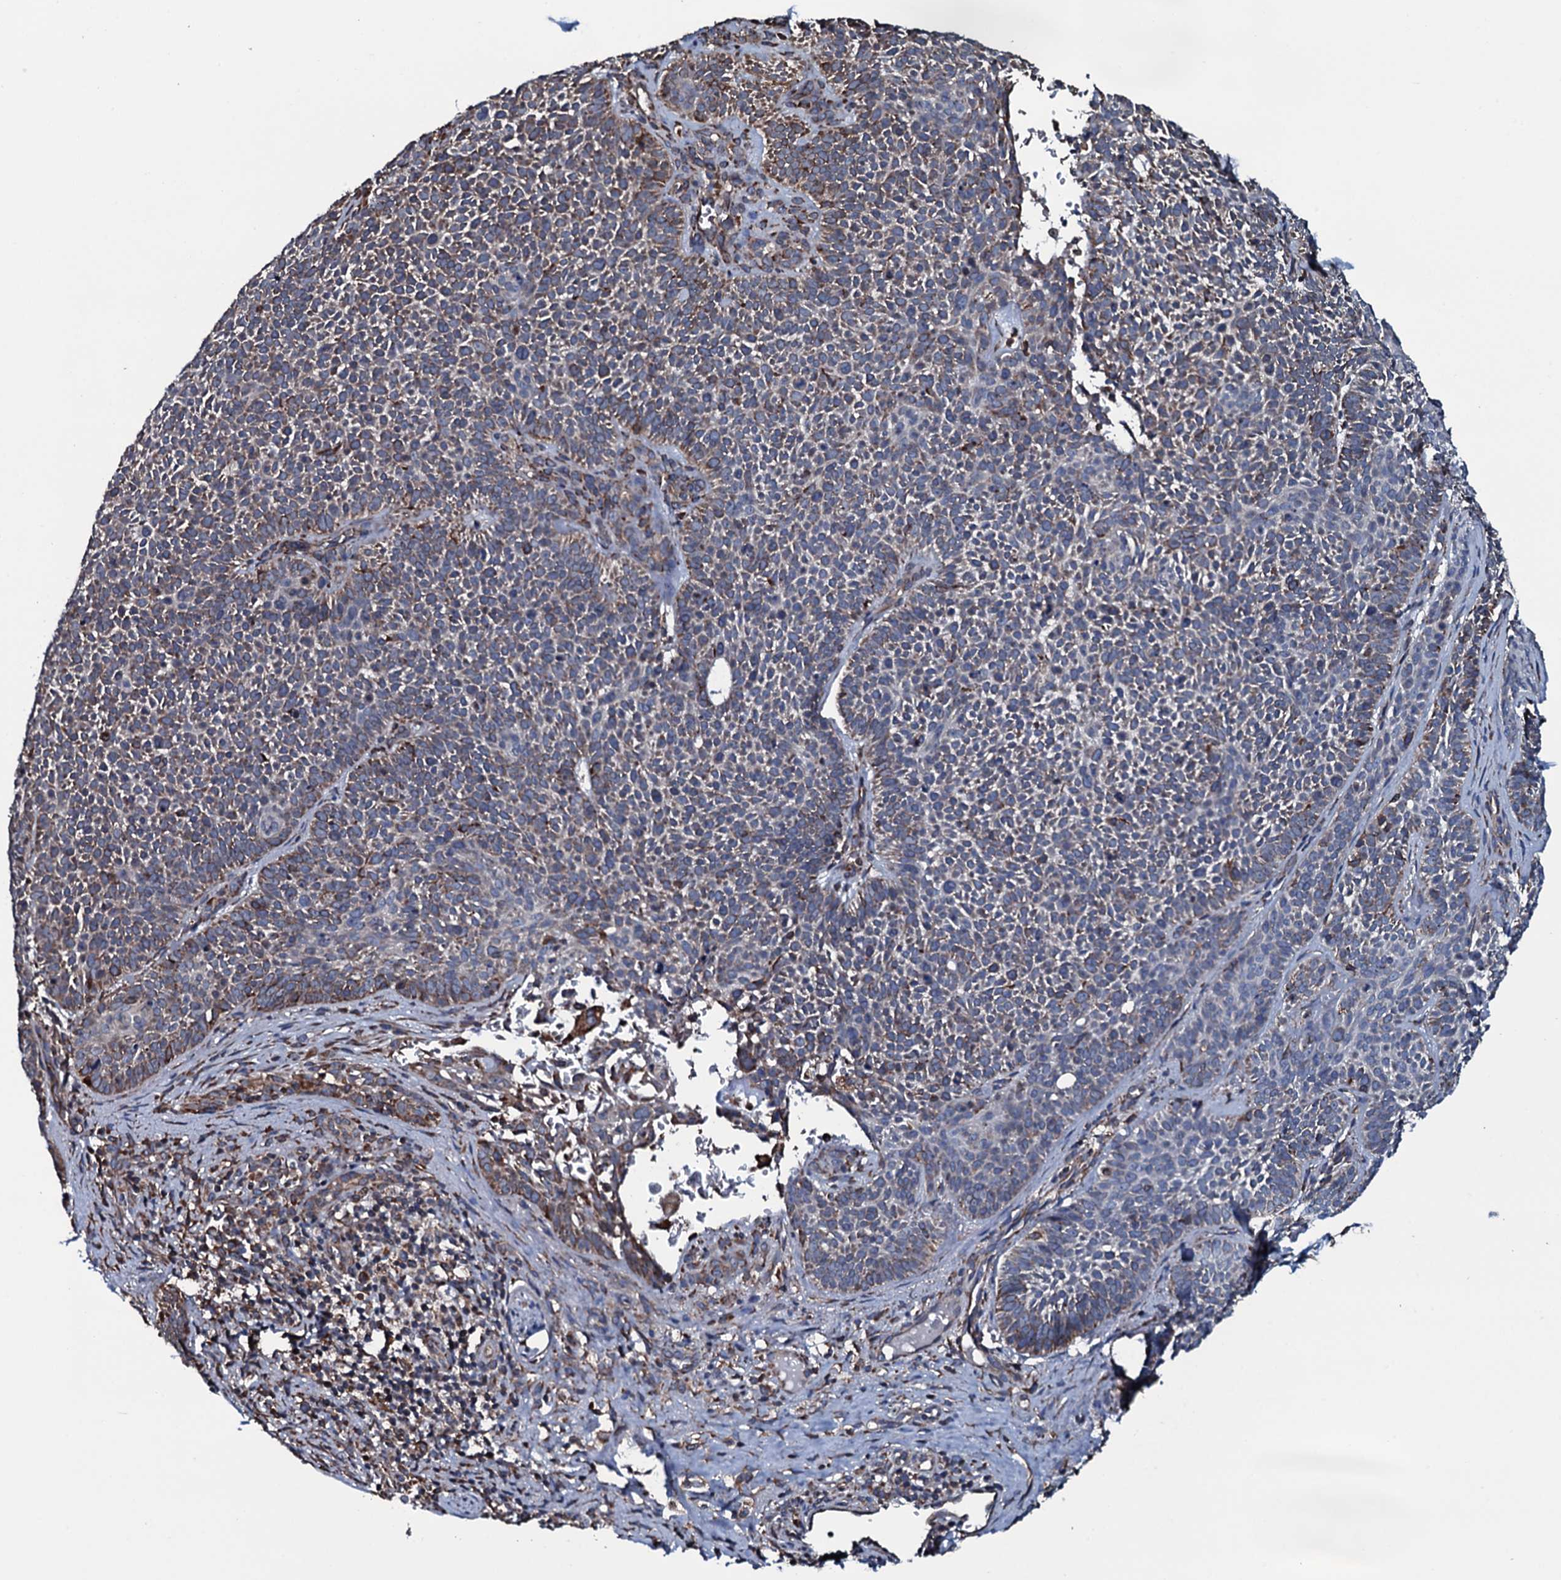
{"staining": {"intensity": "moderate", "quantity": "25%-75%", "location": "cytoplasmic/membranous"}, "tissue": "skin cancer", "cell_type": "Tumor cells", "image_type": "cancer", "snomed": [{"axis": "morphology", "description": "Basal cell carcinoma"}, {"axis": "topography", "description": "Skin"}], "caption": "Skin cancer tissue reveals moderate cytoplasmic/membranous positivity in approximately 25%-75% of tumor cells, visualized by immunohistochemistry.", "gene": "RAB12", "patient": {"sex": "male", "age": 85}}